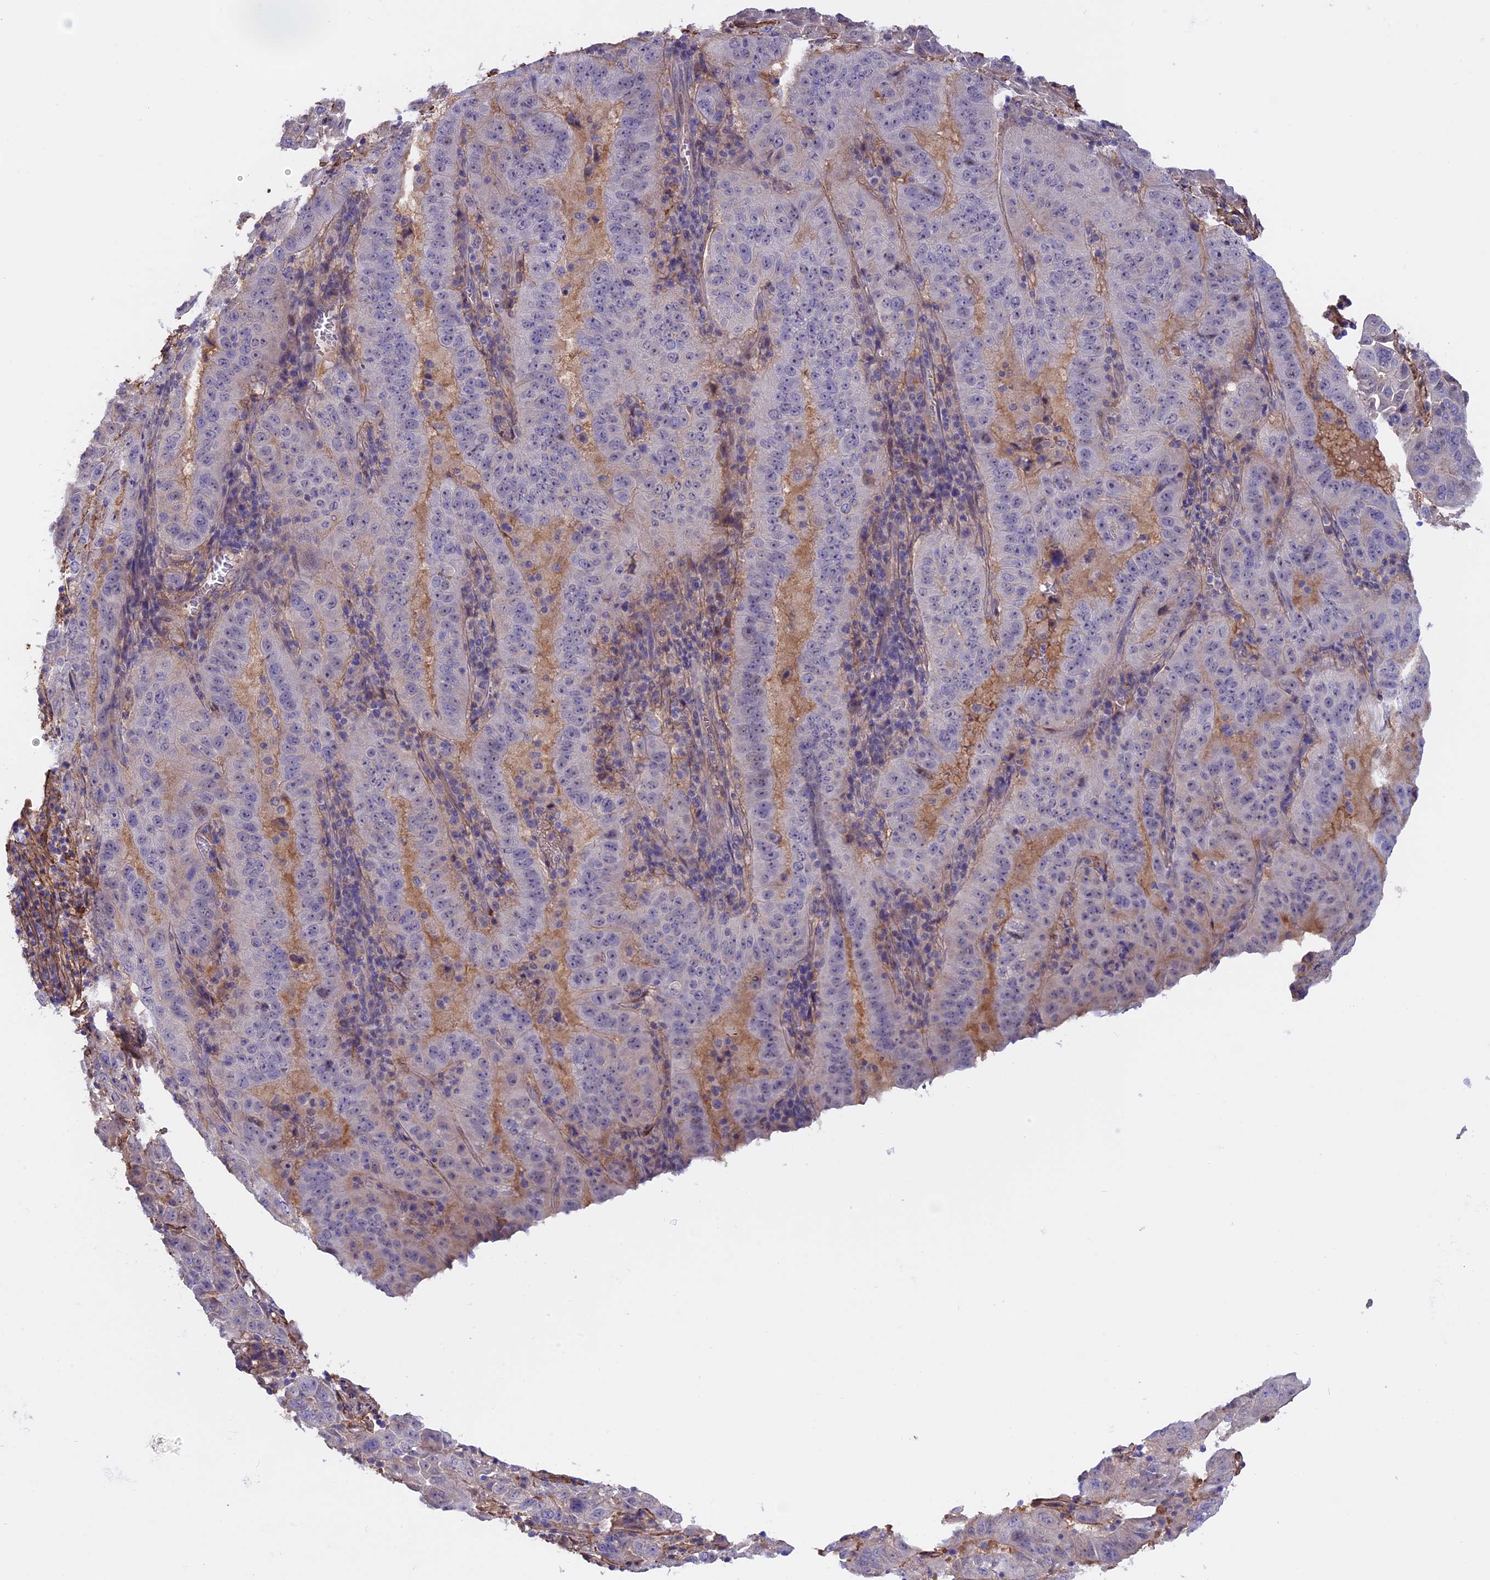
{"staining": {"intensity": "negative", "quantity": "none", "location": "none"}, "tissue": "pancreatic cancer", "cell_type": "Tumor cells", "image_type": "cancer", "snomed": [{"axis": "morphology", "description": "Adenocarcinoma, NOS"}, {"axis": "topography", "description": "Pancreas"}], "caption": "Immunohistochemistry (IHC) image of human pancreatic cancer (adenocarcinoma) stained for a protein (brown), which demonstrates no staining in tumor cells.", "gene": "COL4A3", "patient": {"sex": "male", "age": 63}}